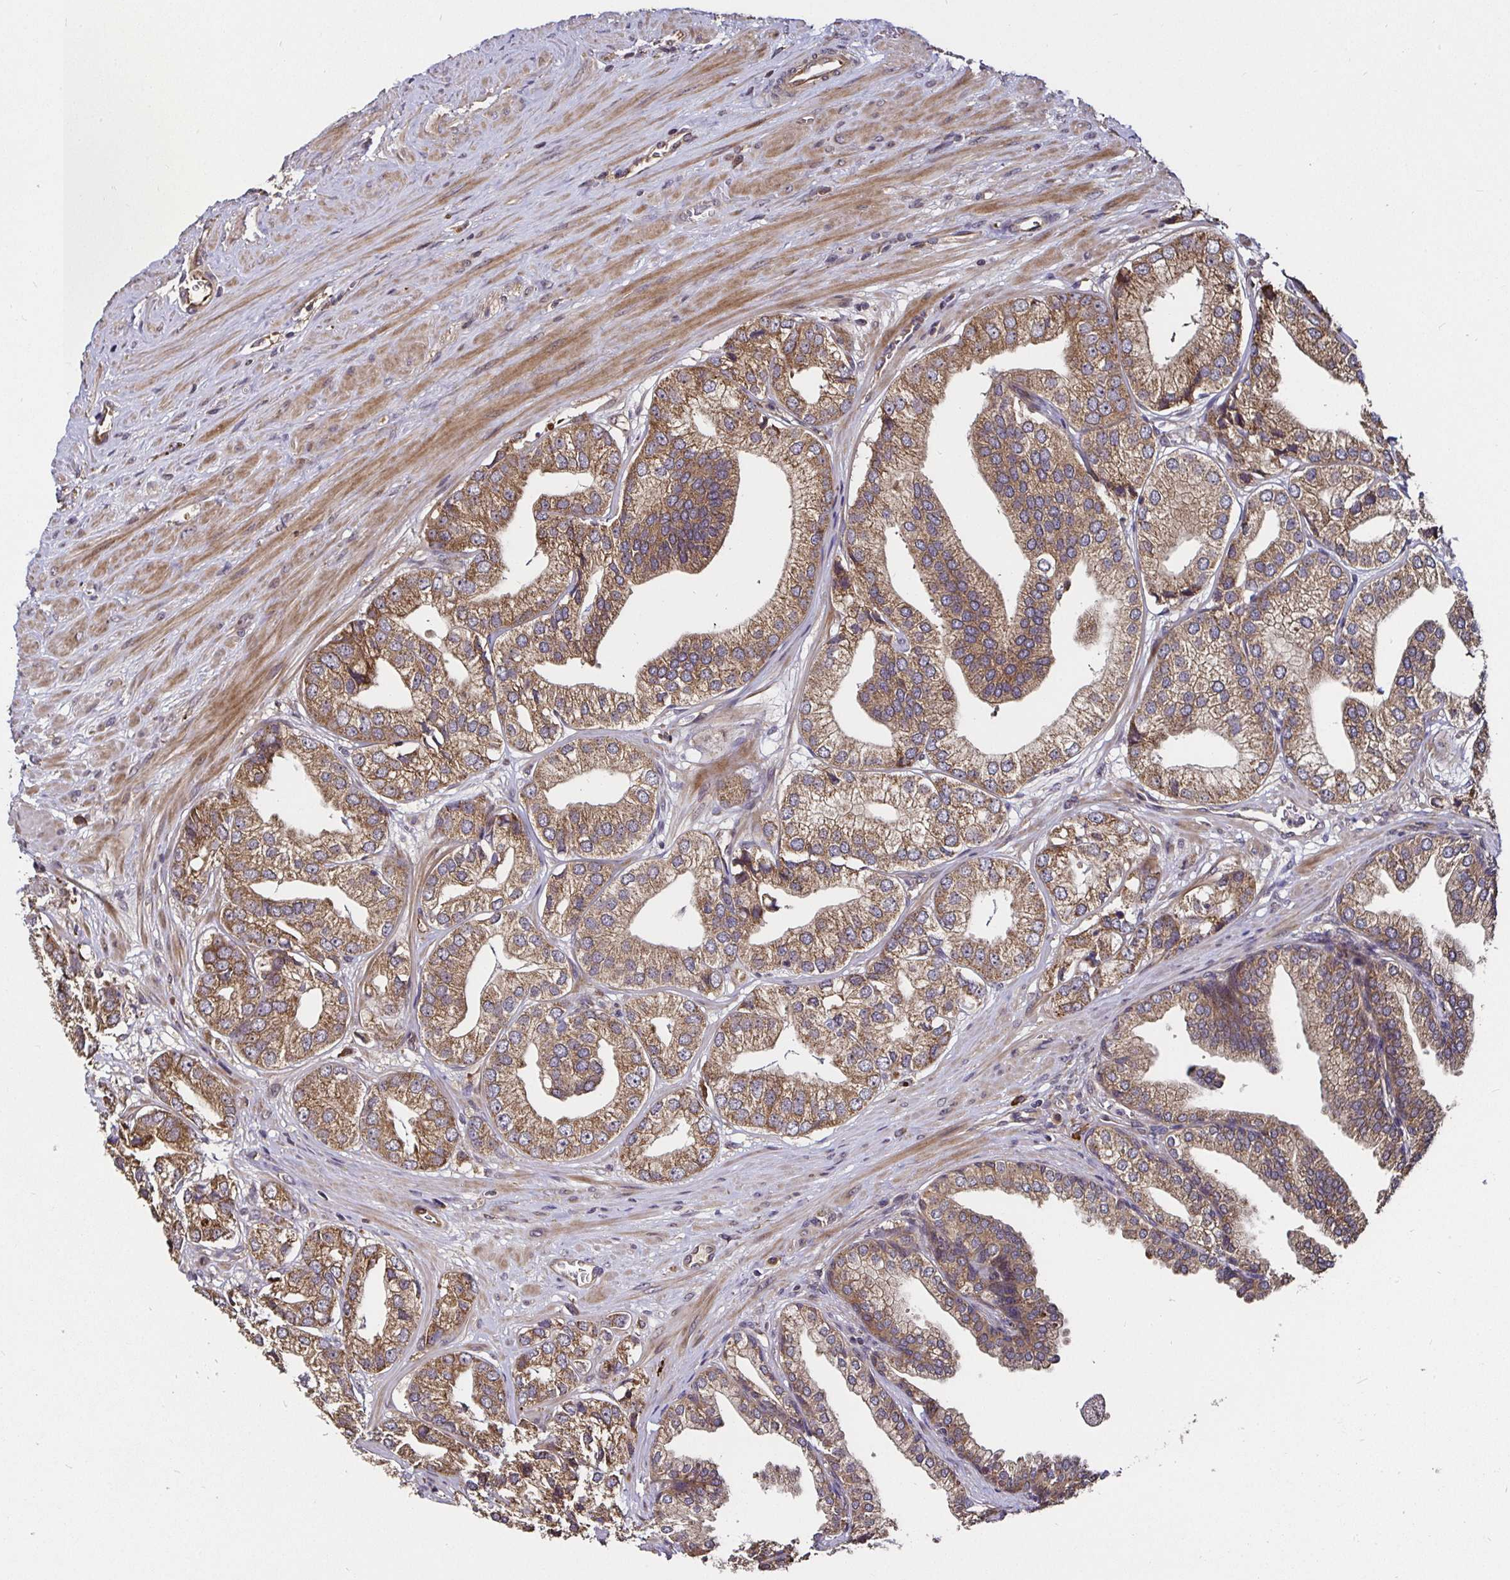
{"staining": {"intensity": "moderate", "quantity": ">75%", "location": "cytoplasmic/membranous"}, "tissue": "prostate cancer", "cell_type": "Tumor cells", "image_type": "cancer", "snomed": [{"axis": "morphology", "description": "Adenocarcinoma, High grade"}, {"axis": "topography", "description": "Prostate"}], "caption": "Immunohistochemical staining of human prostate high-grade adenocarcinoma shows moderate cytoplasmic/membranous protein staining in about >75% of tumor cells.", "gene": "MLST8", "patient": {"sex": "male", "age": 58}}